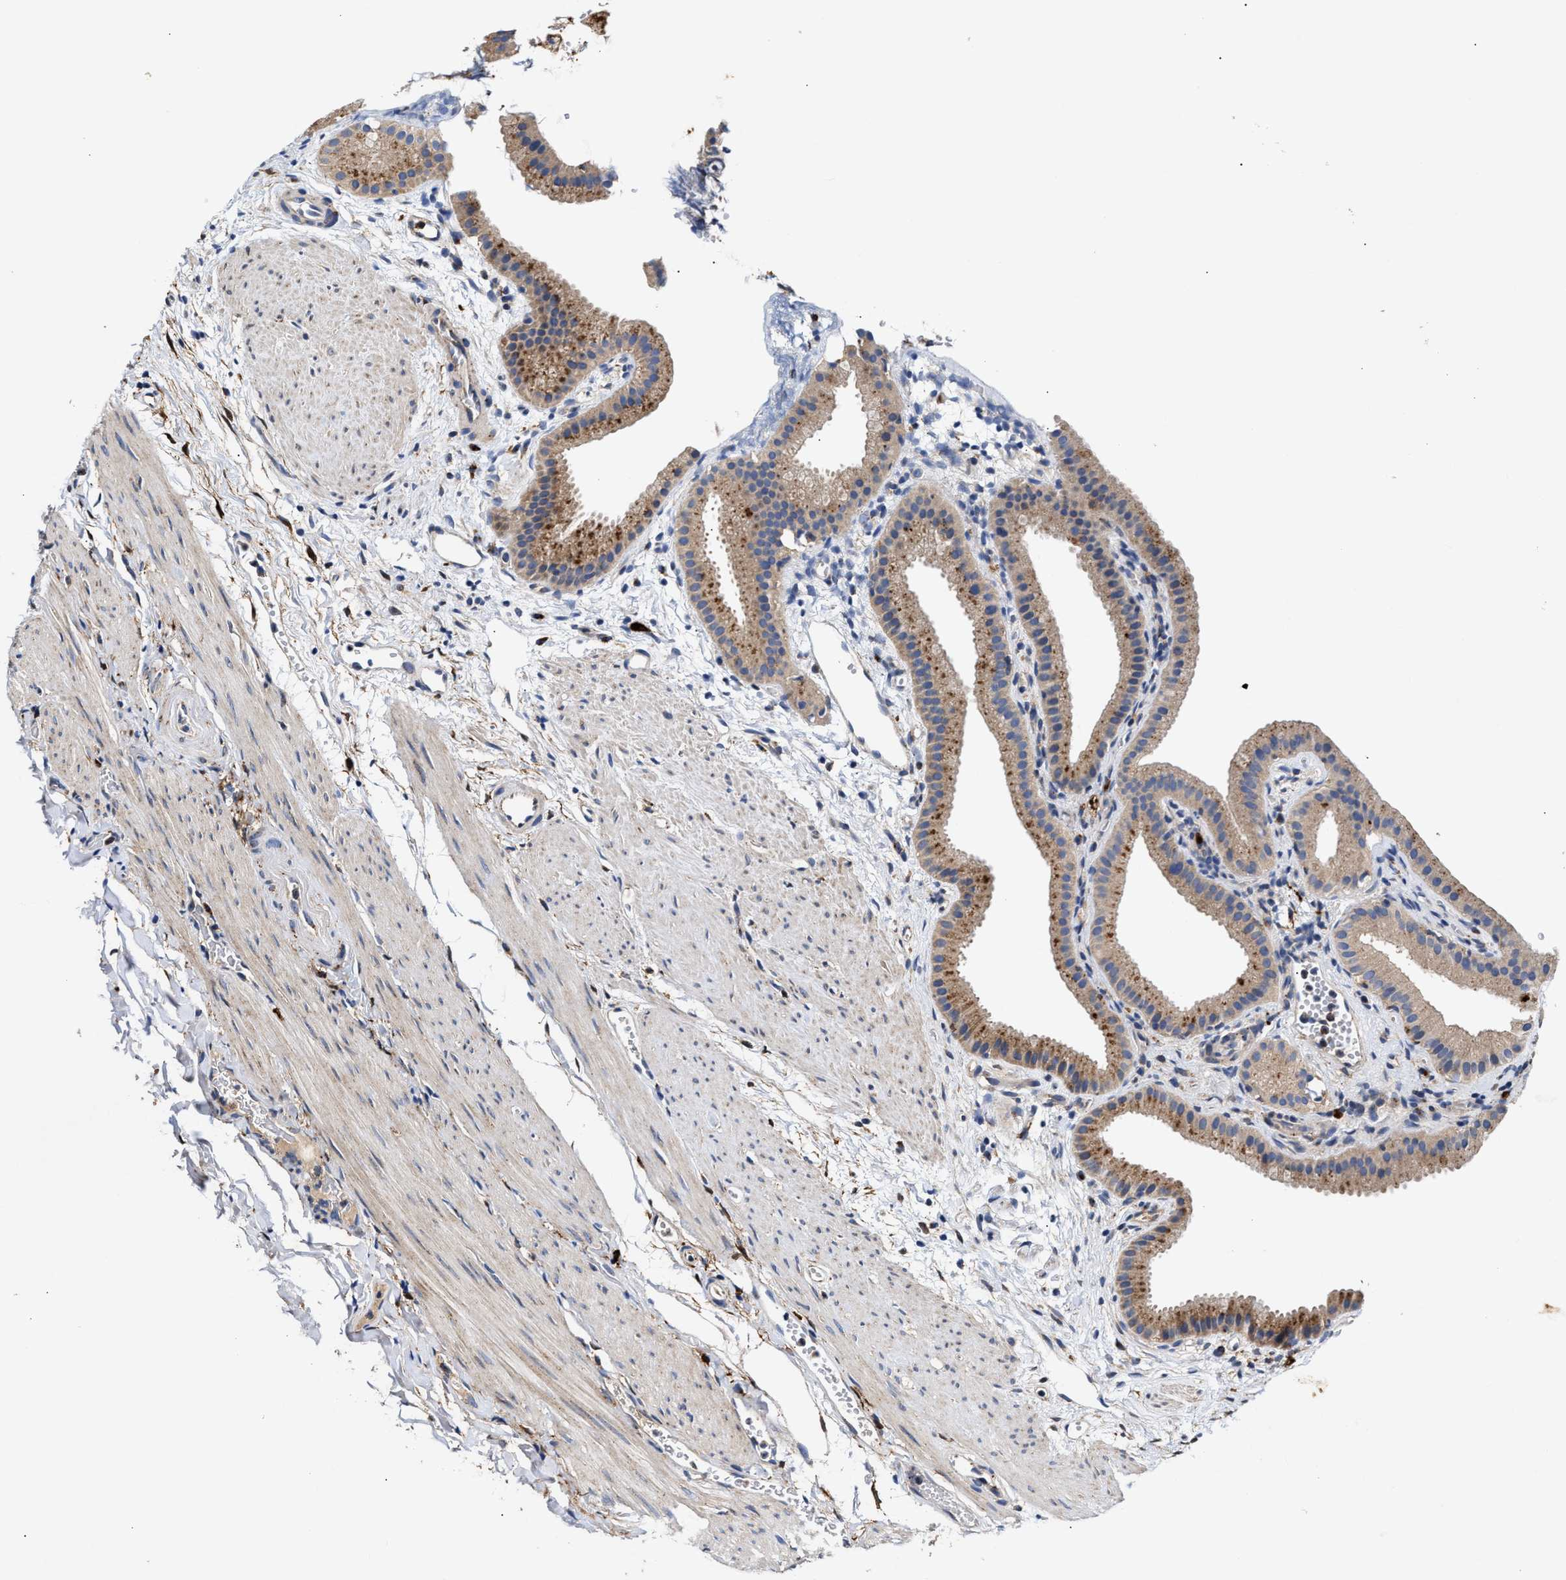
{"staining": {"intensity": "moderate", "quantity": ">75%", "location": "cytoplasmic/membranous"}, "tissue": "gallbladder", "cell_type": "Glandular cells", "image_type": "normal", "snomed": [{"axis": "morphology", "description": "Normal tissue, NOS"}, {"axis": "topography", "description": "Gallbladder"}], "caption": "Human gallbladder stained with a brown dye demonstrates moderate cytoplasmic/membranous positive expression in approximately >75% of glandular cells.", "gene": "CCDC146", "patient": {"sex": "female", "age": 64}}